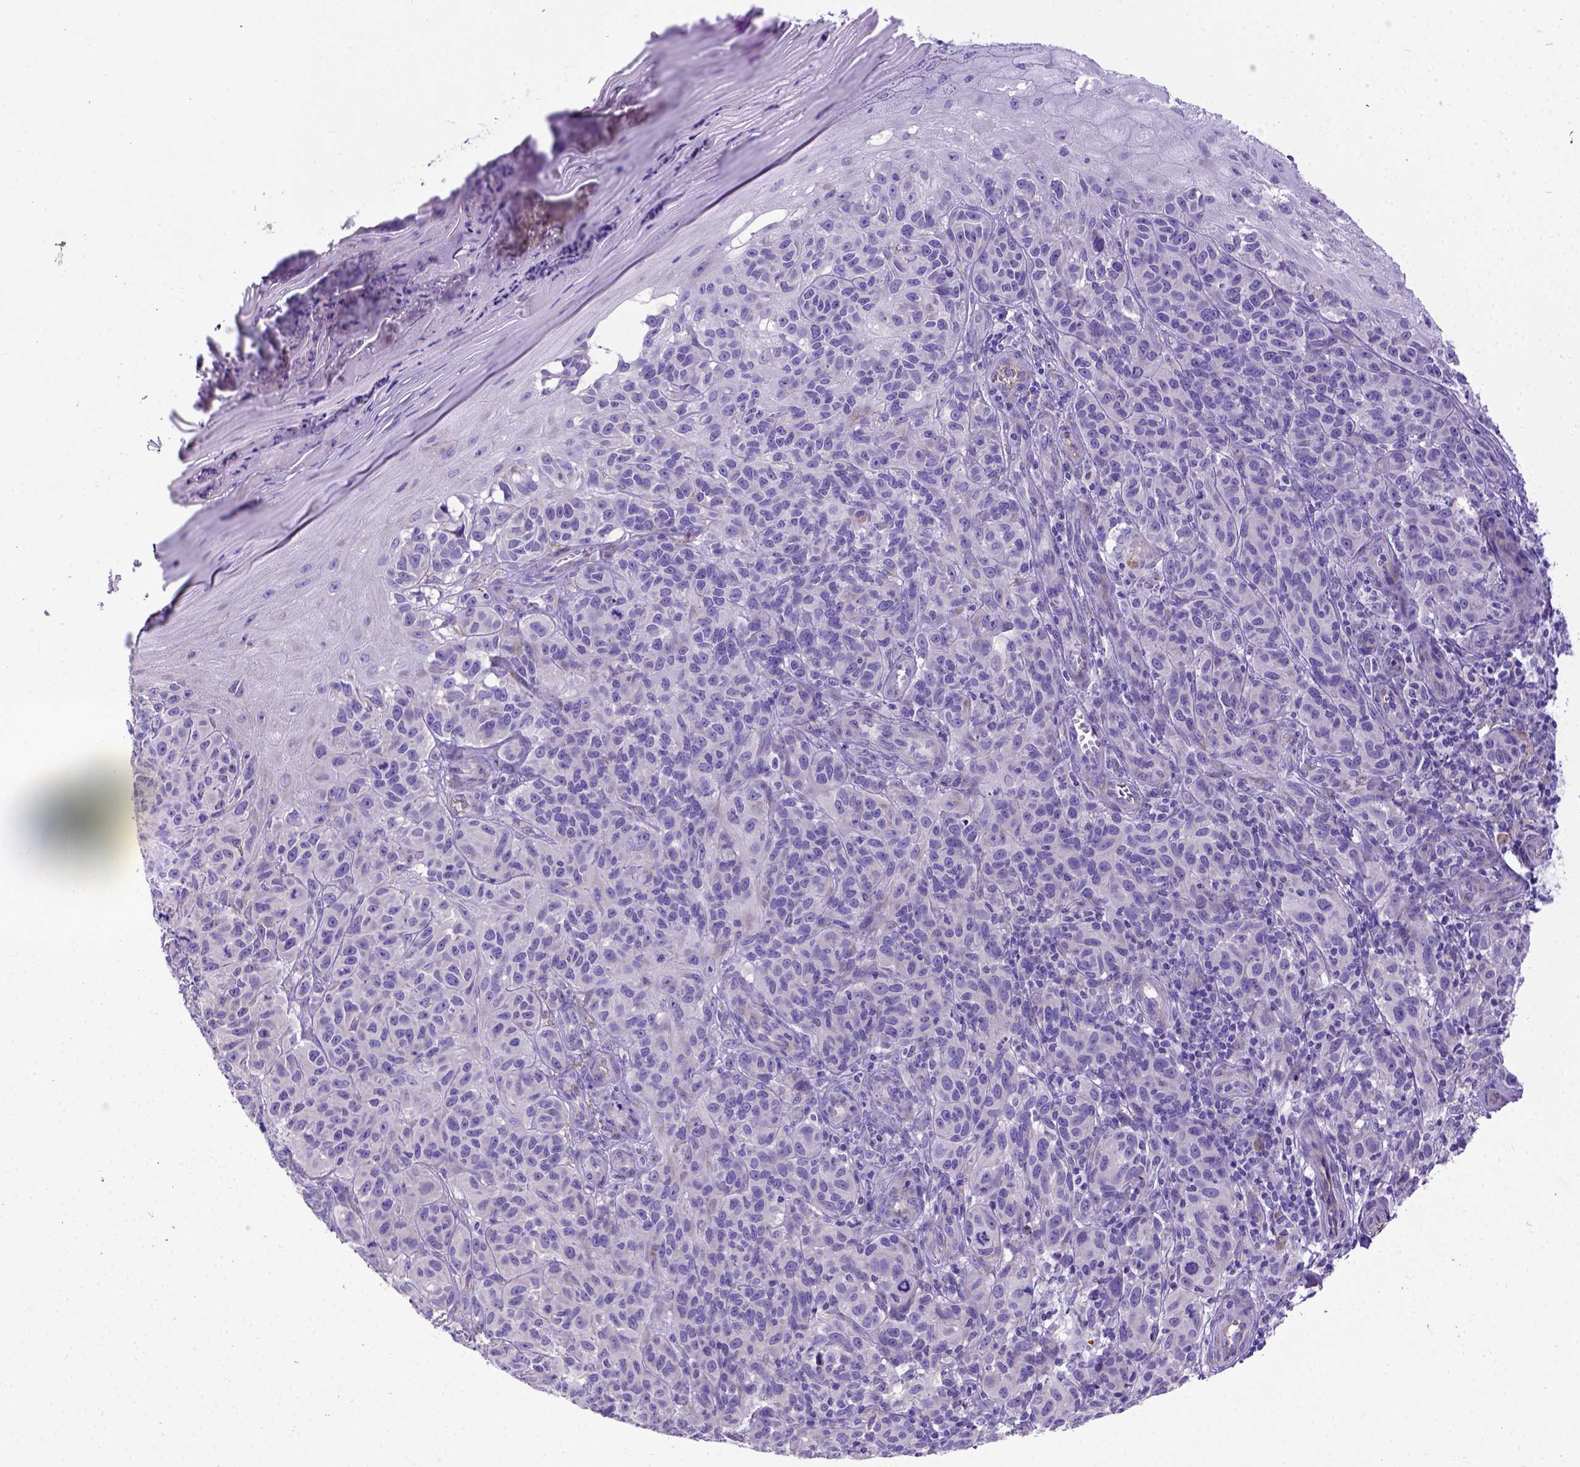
{"staining": {"intensity": "negative", "quantity": "none", "location": "none"}, "tissue": "melanoma", "cell_type": "Tumor cells", "image_type": "cancer", "snomed": [{"axis": "morphology", "description": "Malignant melanoma, NOS"}, {"axis": "topography", "description": "Skin"}], "caption": "Melanoma stained for a protein using immunohistochemistry (IHC) exhibits no staining tumor cells.", "gene": "CFAP300", "patient": {"sex": "female", "age": 53}}